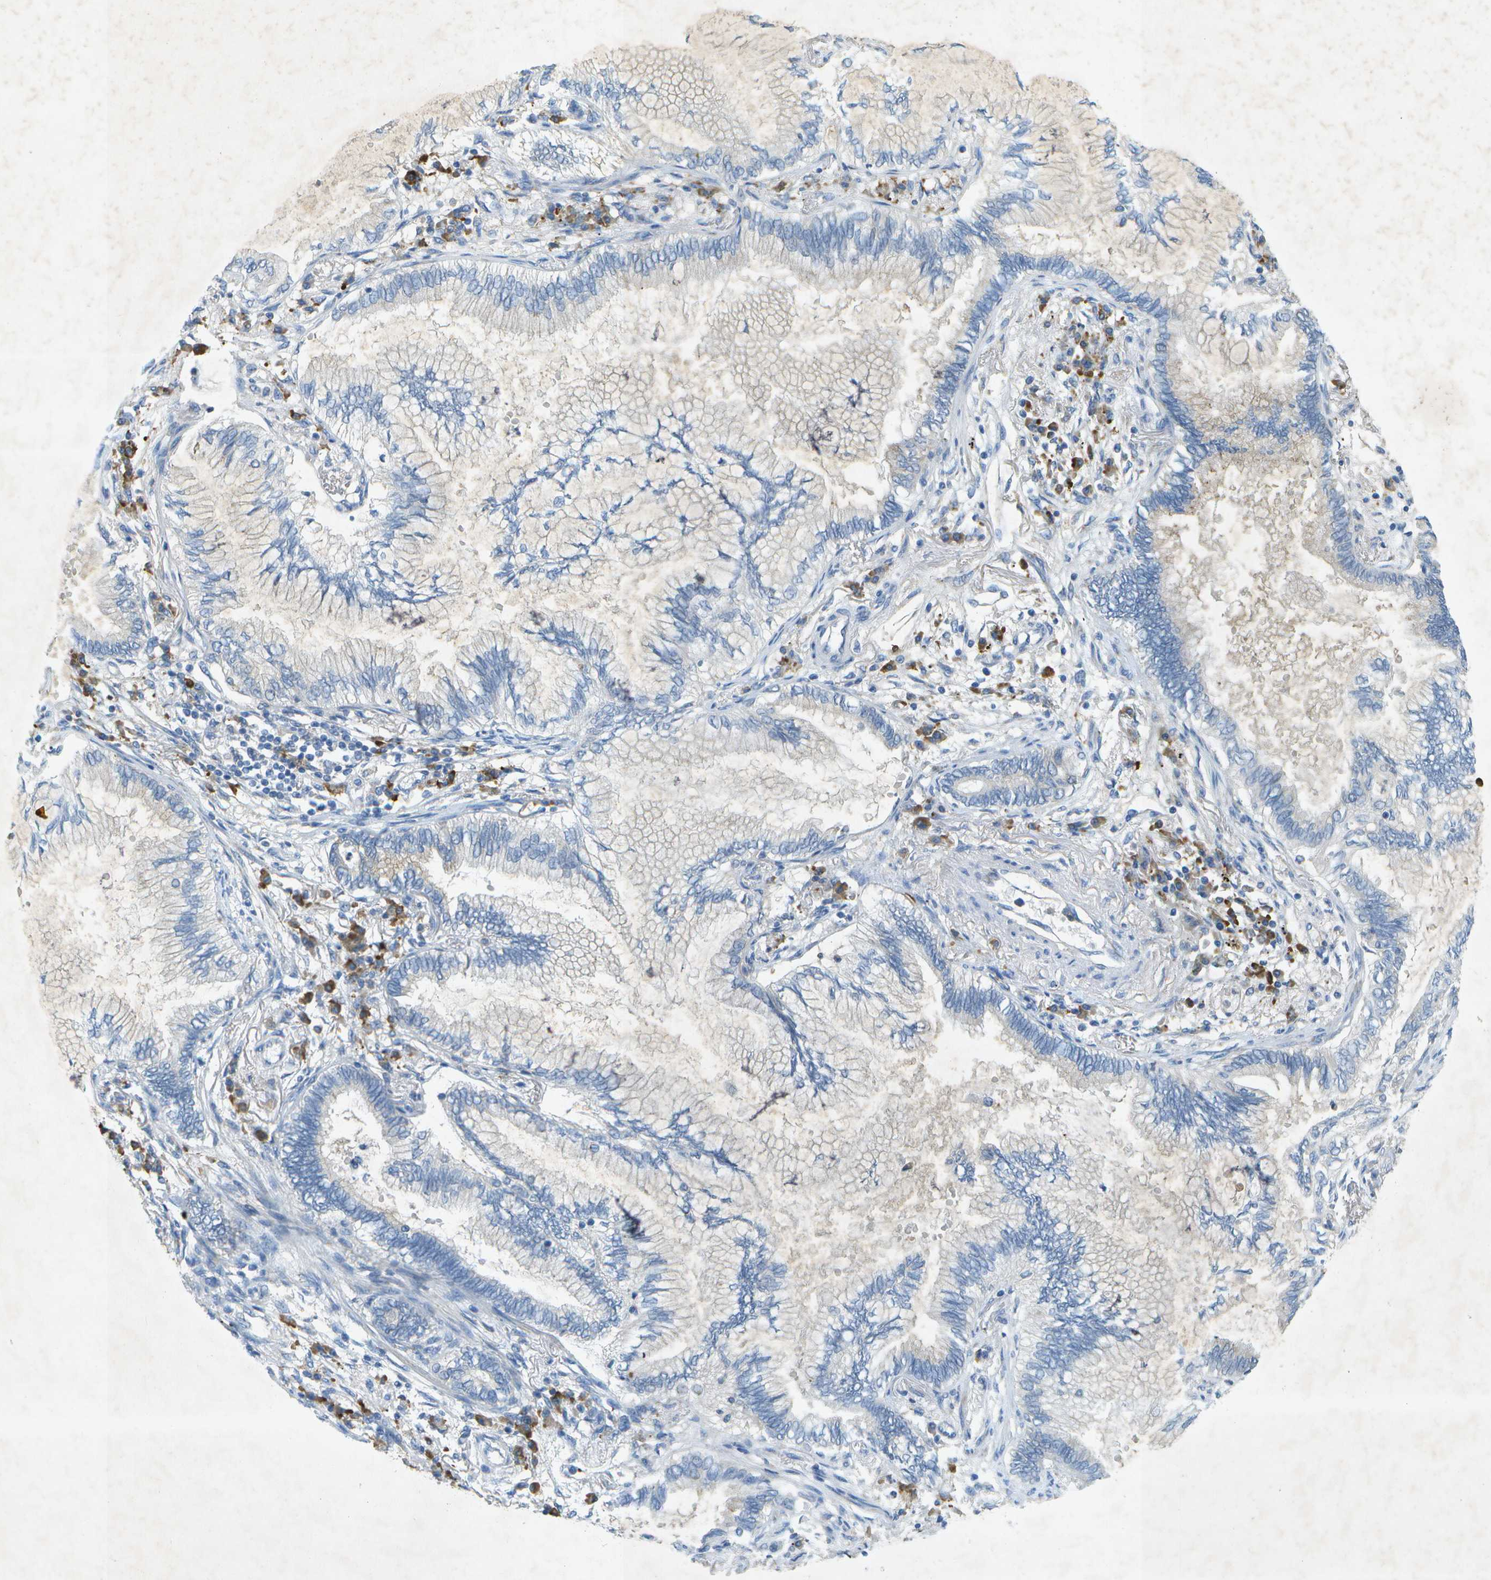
{"staining": {"intensity": "negative", "quantity": "none", "location": "none"}, "tissue": "lung cancer", "cell_type": "Tumor cells", "image_type": "cancer", "snomed": [{"axis": "morphology", "description": "Normal tissue, NOS"}, {"axis": "morphology", "description": "Adenocarcinoma, NOS"}, {"axis": "topography", "description": "Bronchus"}, {"axis": "topography", "description": "Lung"}], "caption": "Immunohistochemical staining of human lung cancer (adenocarcinoma) exhibits no significant expression in tumor cells.", "gene": "WNK2", "patient": {"sex": "female", "age": 70}}